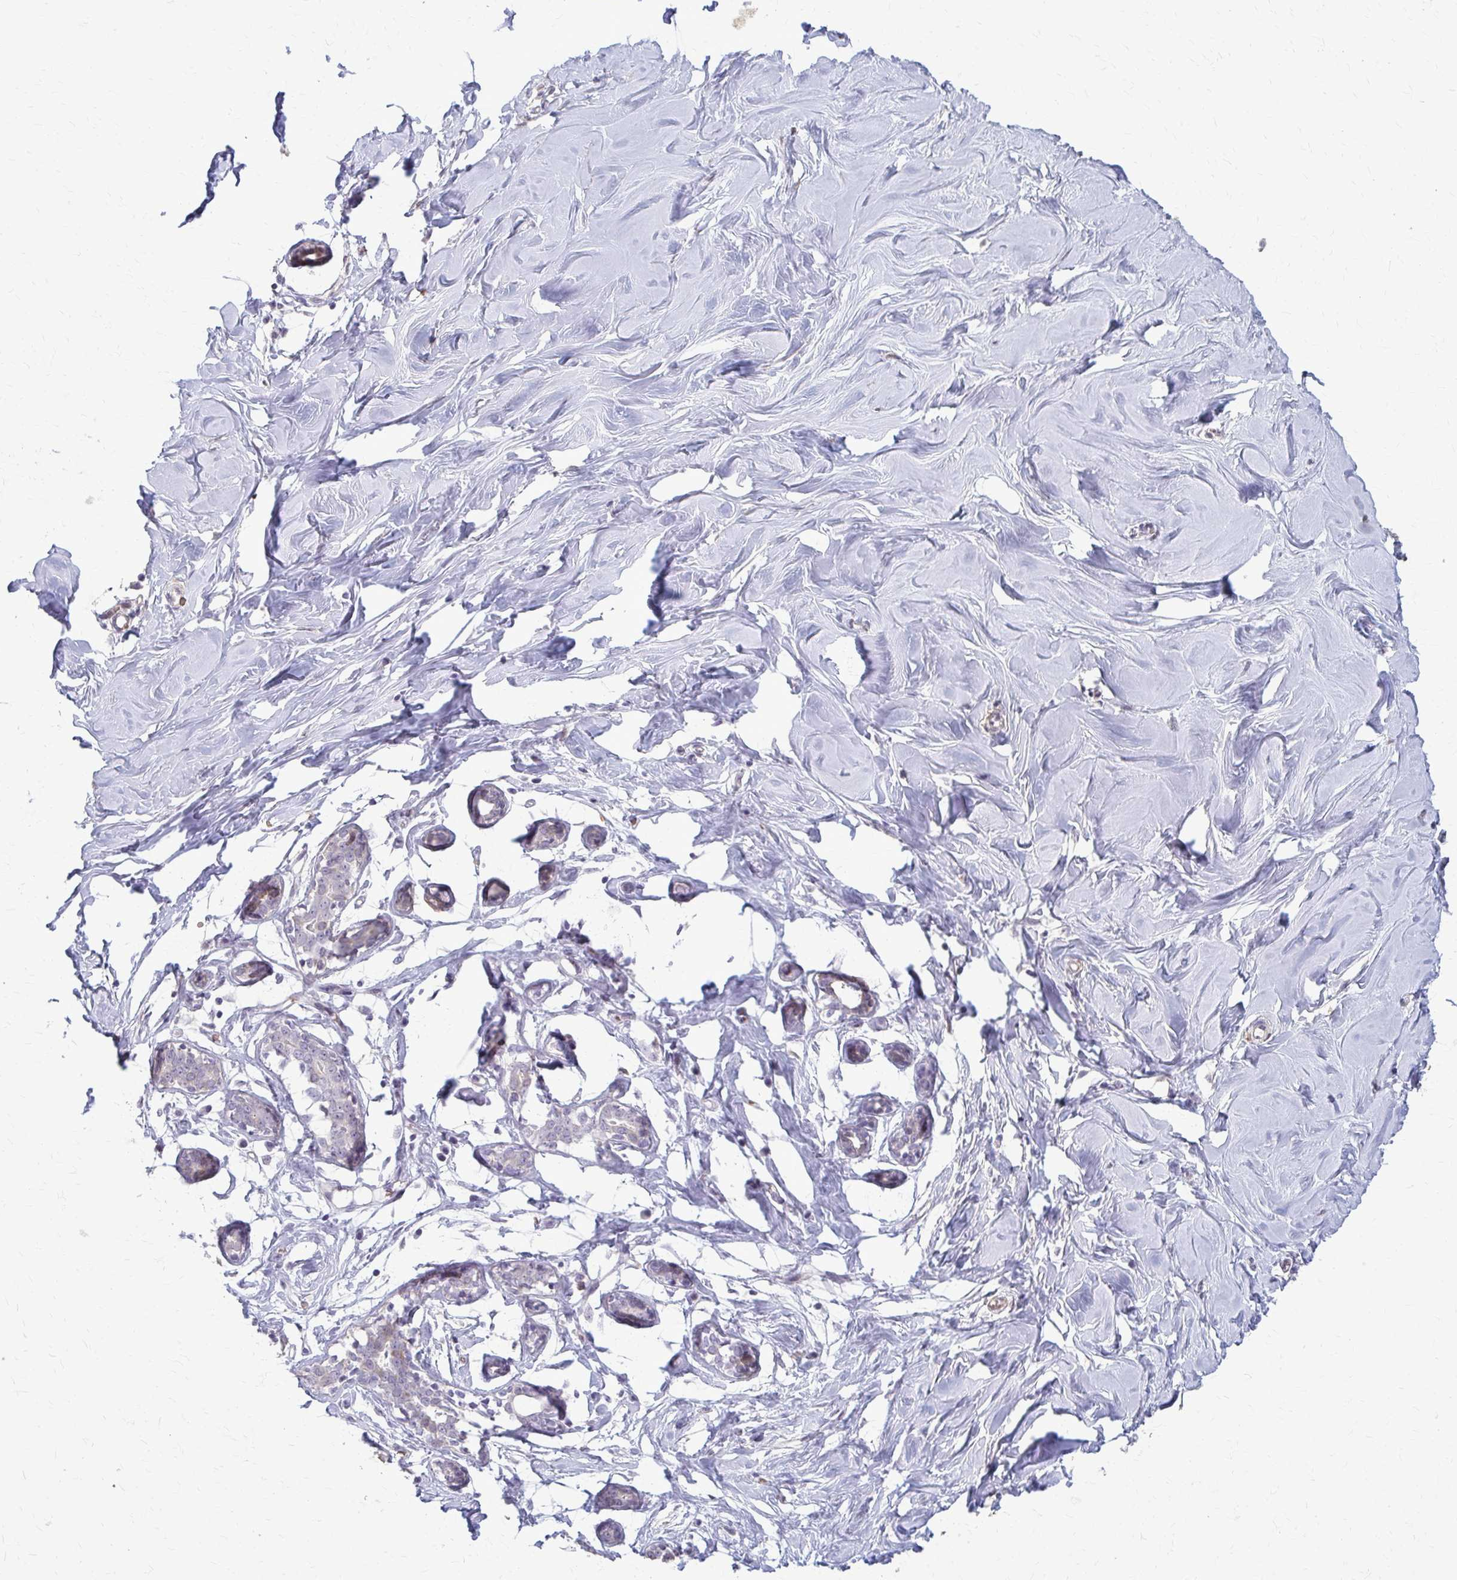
{"staining": {"intensity": "negative", "quantity": "none", "location": "none"}, "tissue": "breast", "cell_type": "Adipocytes", "image_type": "normal", "snomed": [{"axis": "morphology", "description": "Normal tissue, NOS"}, {"axis": "topography", "description": "Breast"}], "caption": "Immunohistochemical staining of unremarkable breast shows no significant expression in adipocytes.", "gene": "ZNF34", "patient": {"sex": "female", "age": 27}}